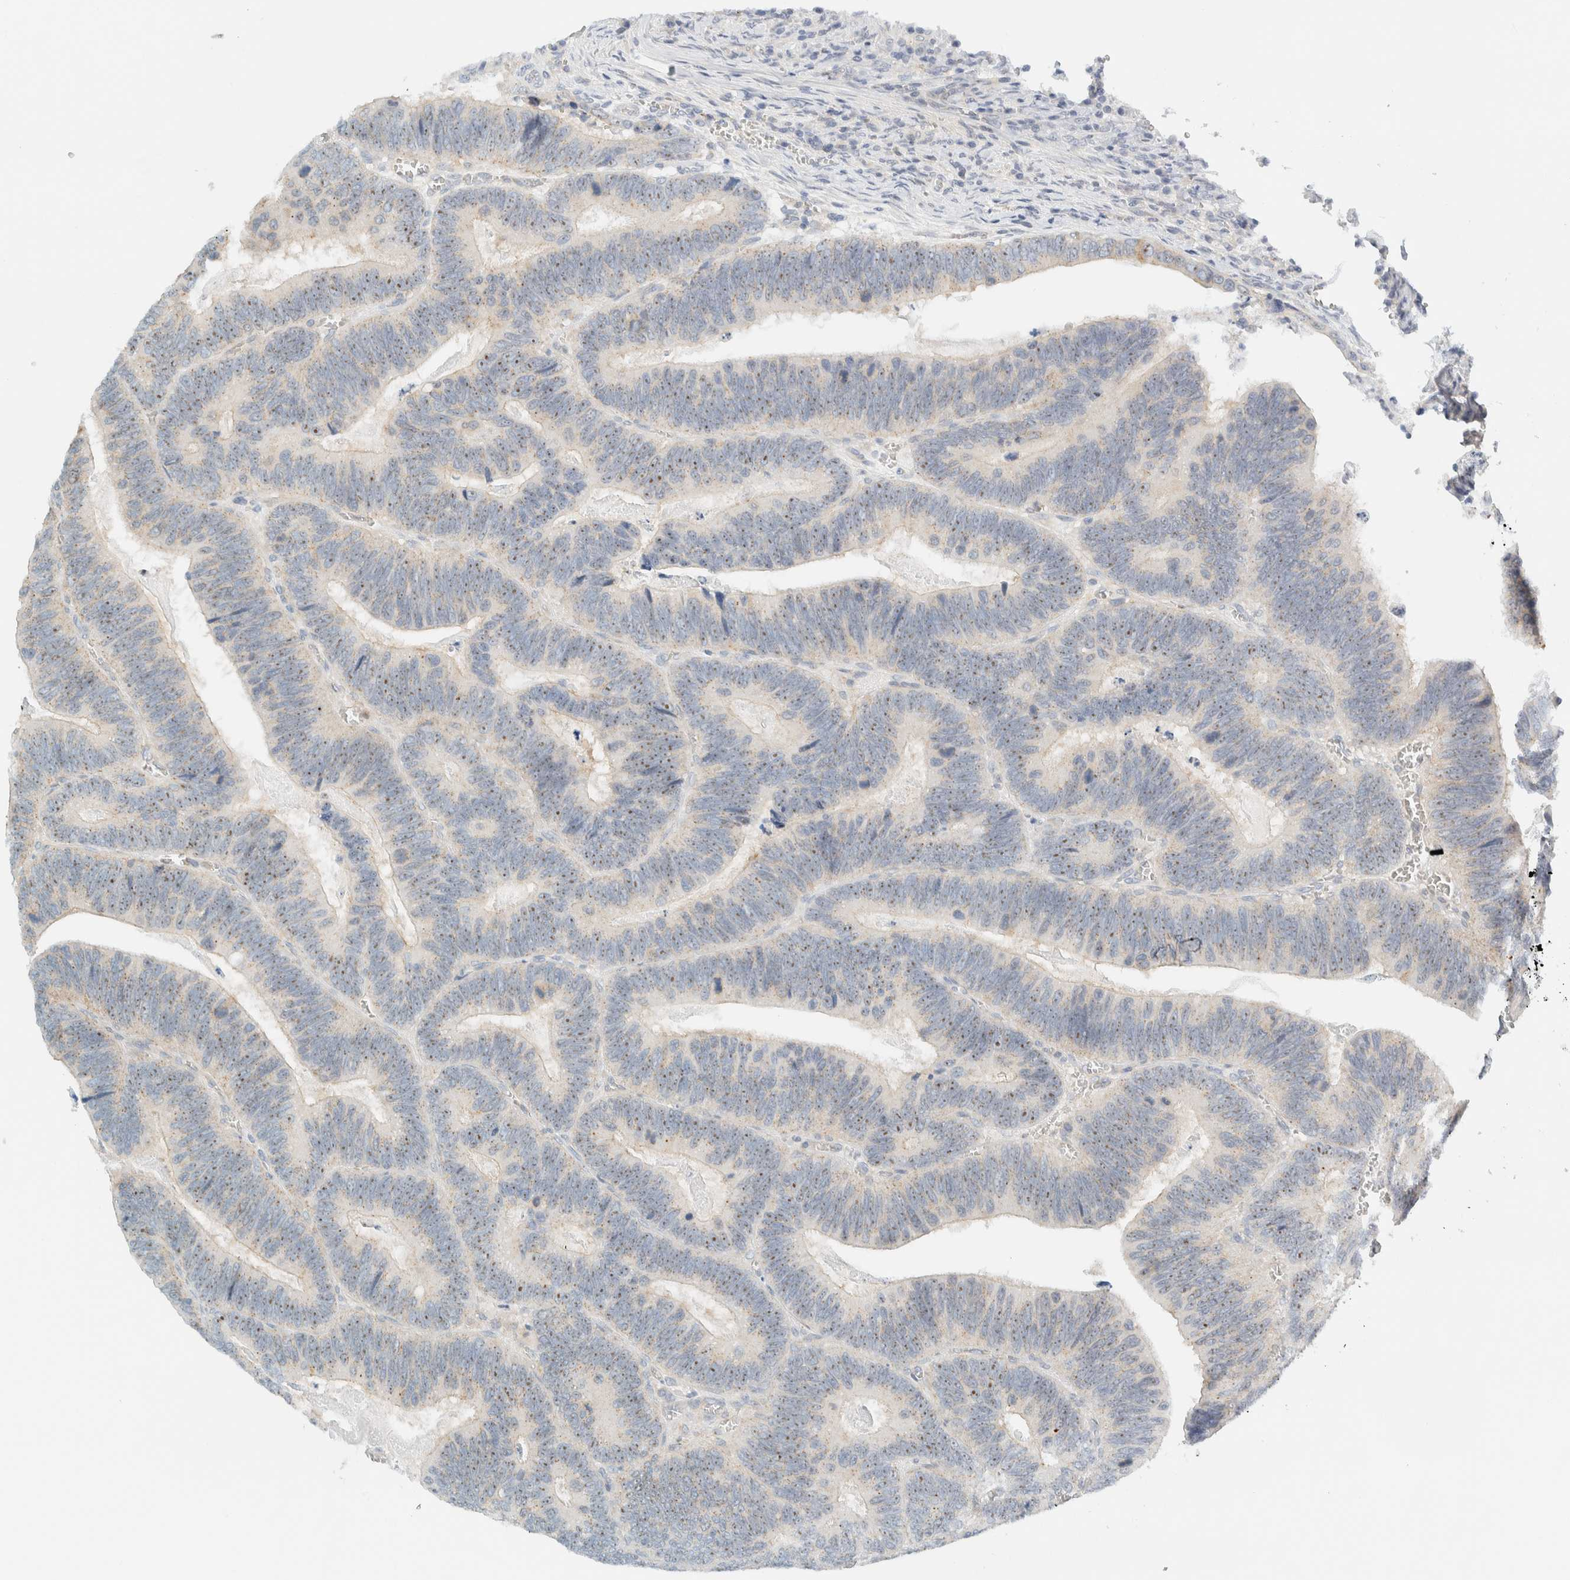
{"staining": {"intensity": "moderate", "quantity": ">75%", "location": "nuclear"}, "tissue": "colorectal cancer", "cell_type": "Tumor cells", "image_type": "cancer", "snomed": [{"axis": "morphology", "description": "Inflammation, NOS"}, {"axis": "morphology", "description": "Adenocarcinoma, NOS"}, {"axis": "topography", "description": "Colon"}], "caption": "Moderate nuclear protein positivity is appreciated in about >75% of tumor cells in colorectal cancer (adenocarcinoma).", "gene": "NDE1", "patient": {"sex": "male", "age": 72}}